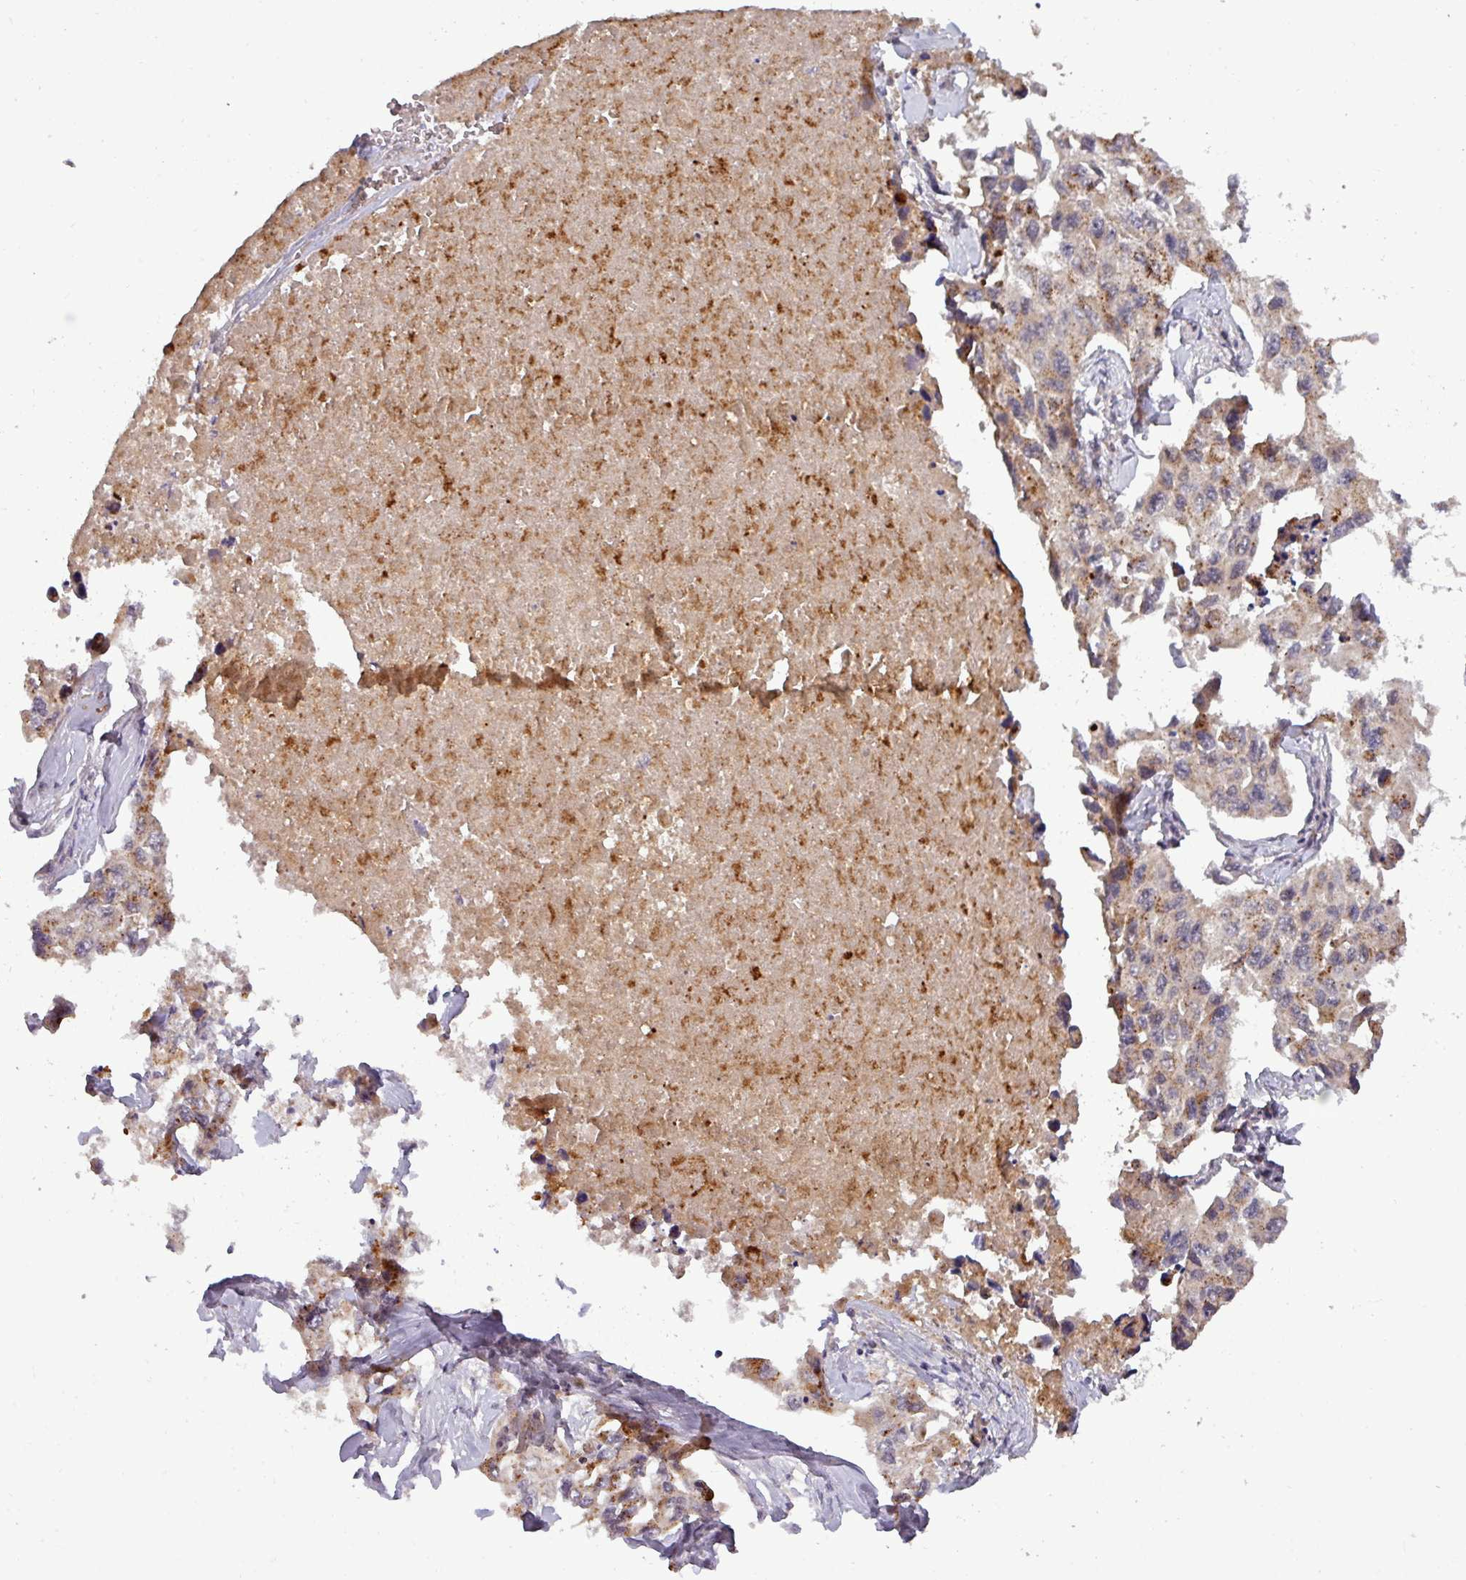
{"staining": {"intensity": "moderate", "quantity": ">75%", "location": "cytoplasmic/membranous"}, "tissue": "lung cancer", "cell_type": "Tumor cells", "image_type": "cancer", "snomed": [{"axis": "morphology", "description": "Adenocarcinoma, NOS"}, {"axis": "topography", "description": "Lung"}], "caption": "This histopathology image exhibits immunohistochemistry (IHC) staining of lung cancer, with medium moderate cytoplasmic/membranous expression in about >75% of tumor cells.", "gene": "PUS1", "patient": {"sex": "male", "age": 64}}